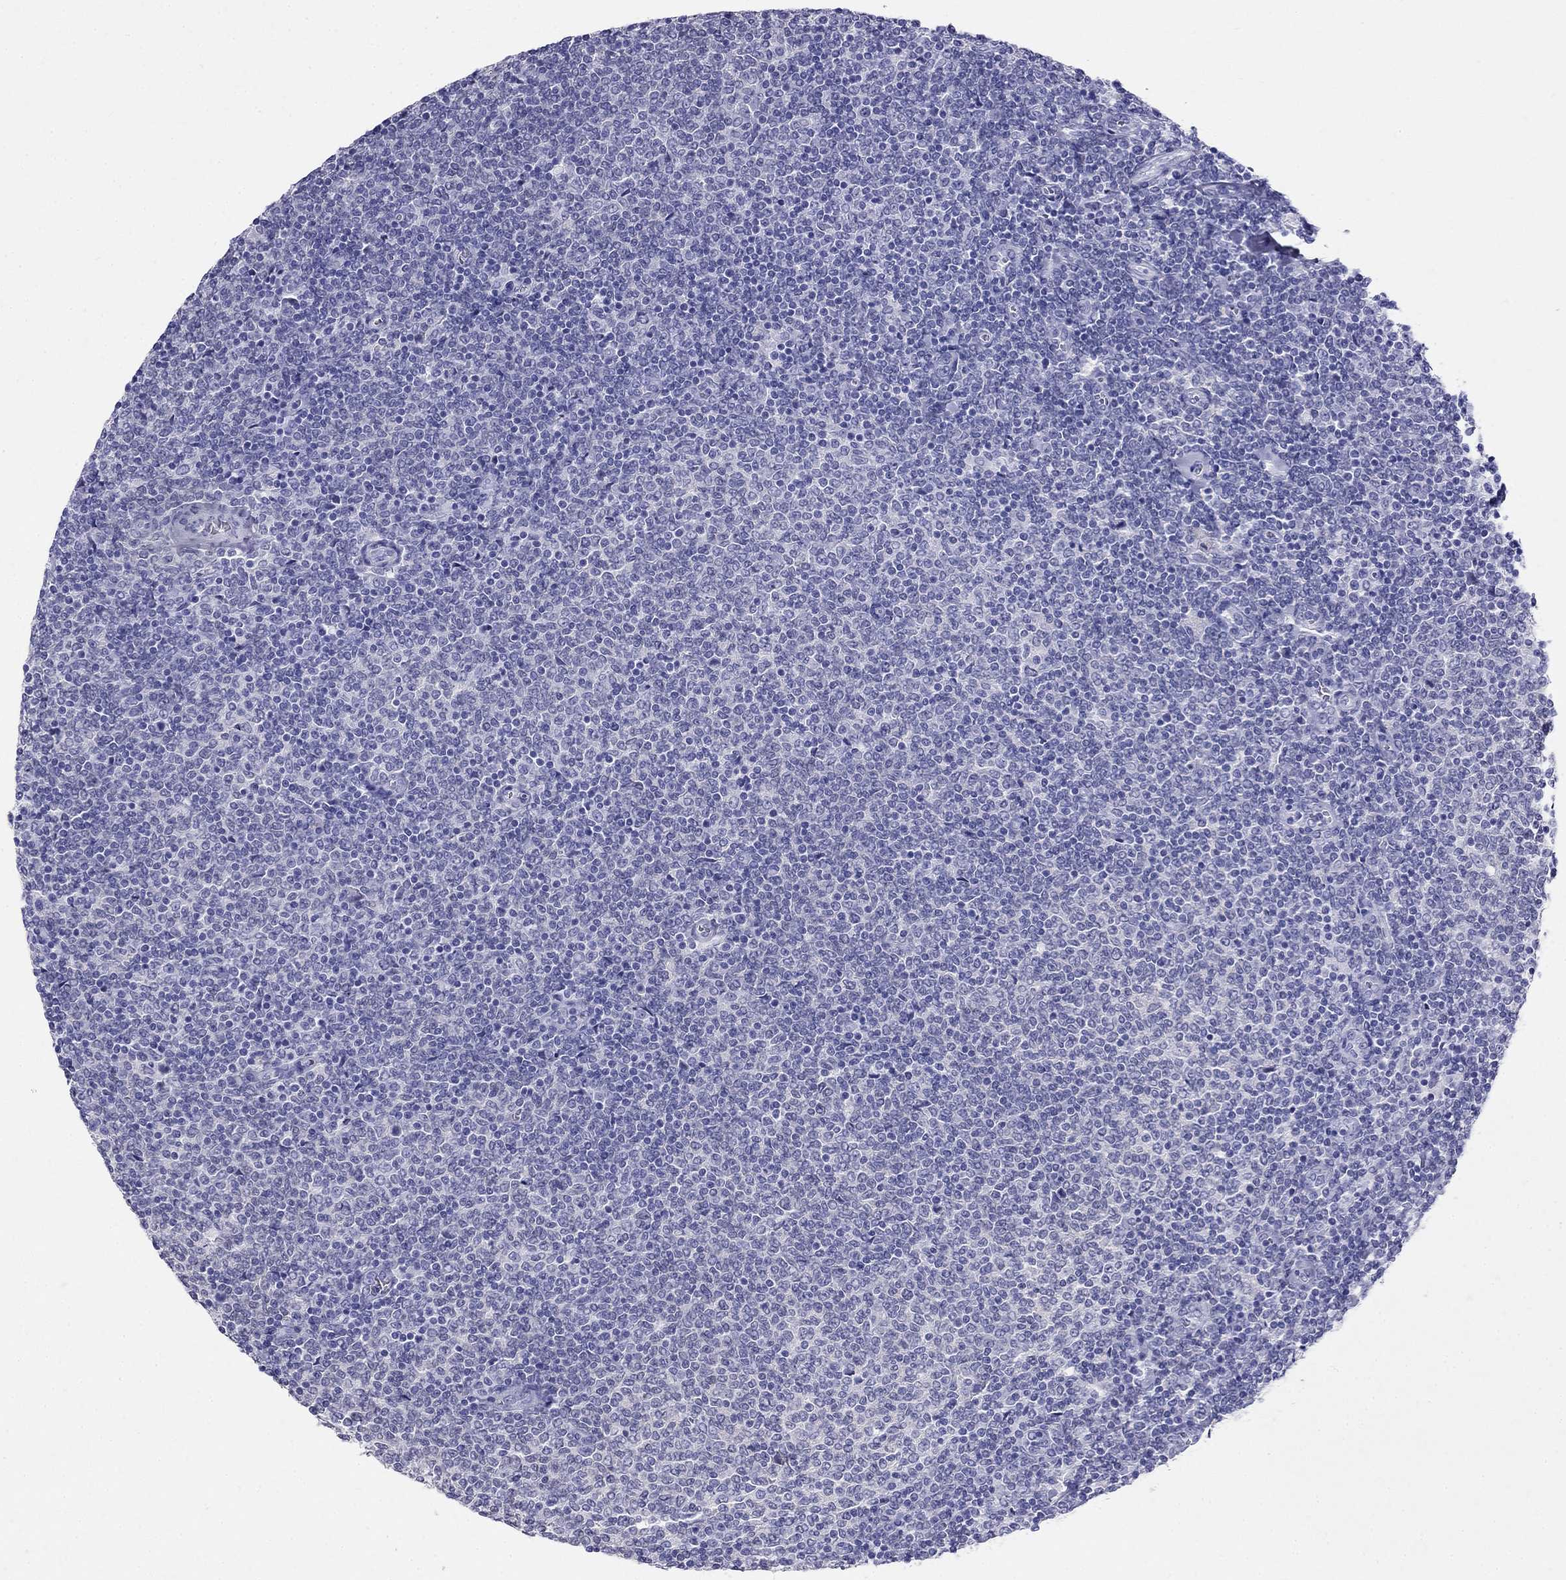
{"staining": {"intensity": "negative", "quantity": "none", "location": "none"}, "tissue": "lymphoma", "cell_type": "Tumor cells", "image_type": "cancer", "snomed": [{"axis": "morphology", "description": "Malignant lymphoma, non-Hodgkin's type, Low grade"}, {"axis": "topography", "description": "Lymph node"}], "caption": "A micrograph of malignant lymphoma, non-Hodgkin's type (low-grade) stained for a protein demonstrates no brown staining in tumor cells. Nuclei are stained in blue.", "gene": "PPP1R36", "patient": {"sex": "male", "age": 52}}